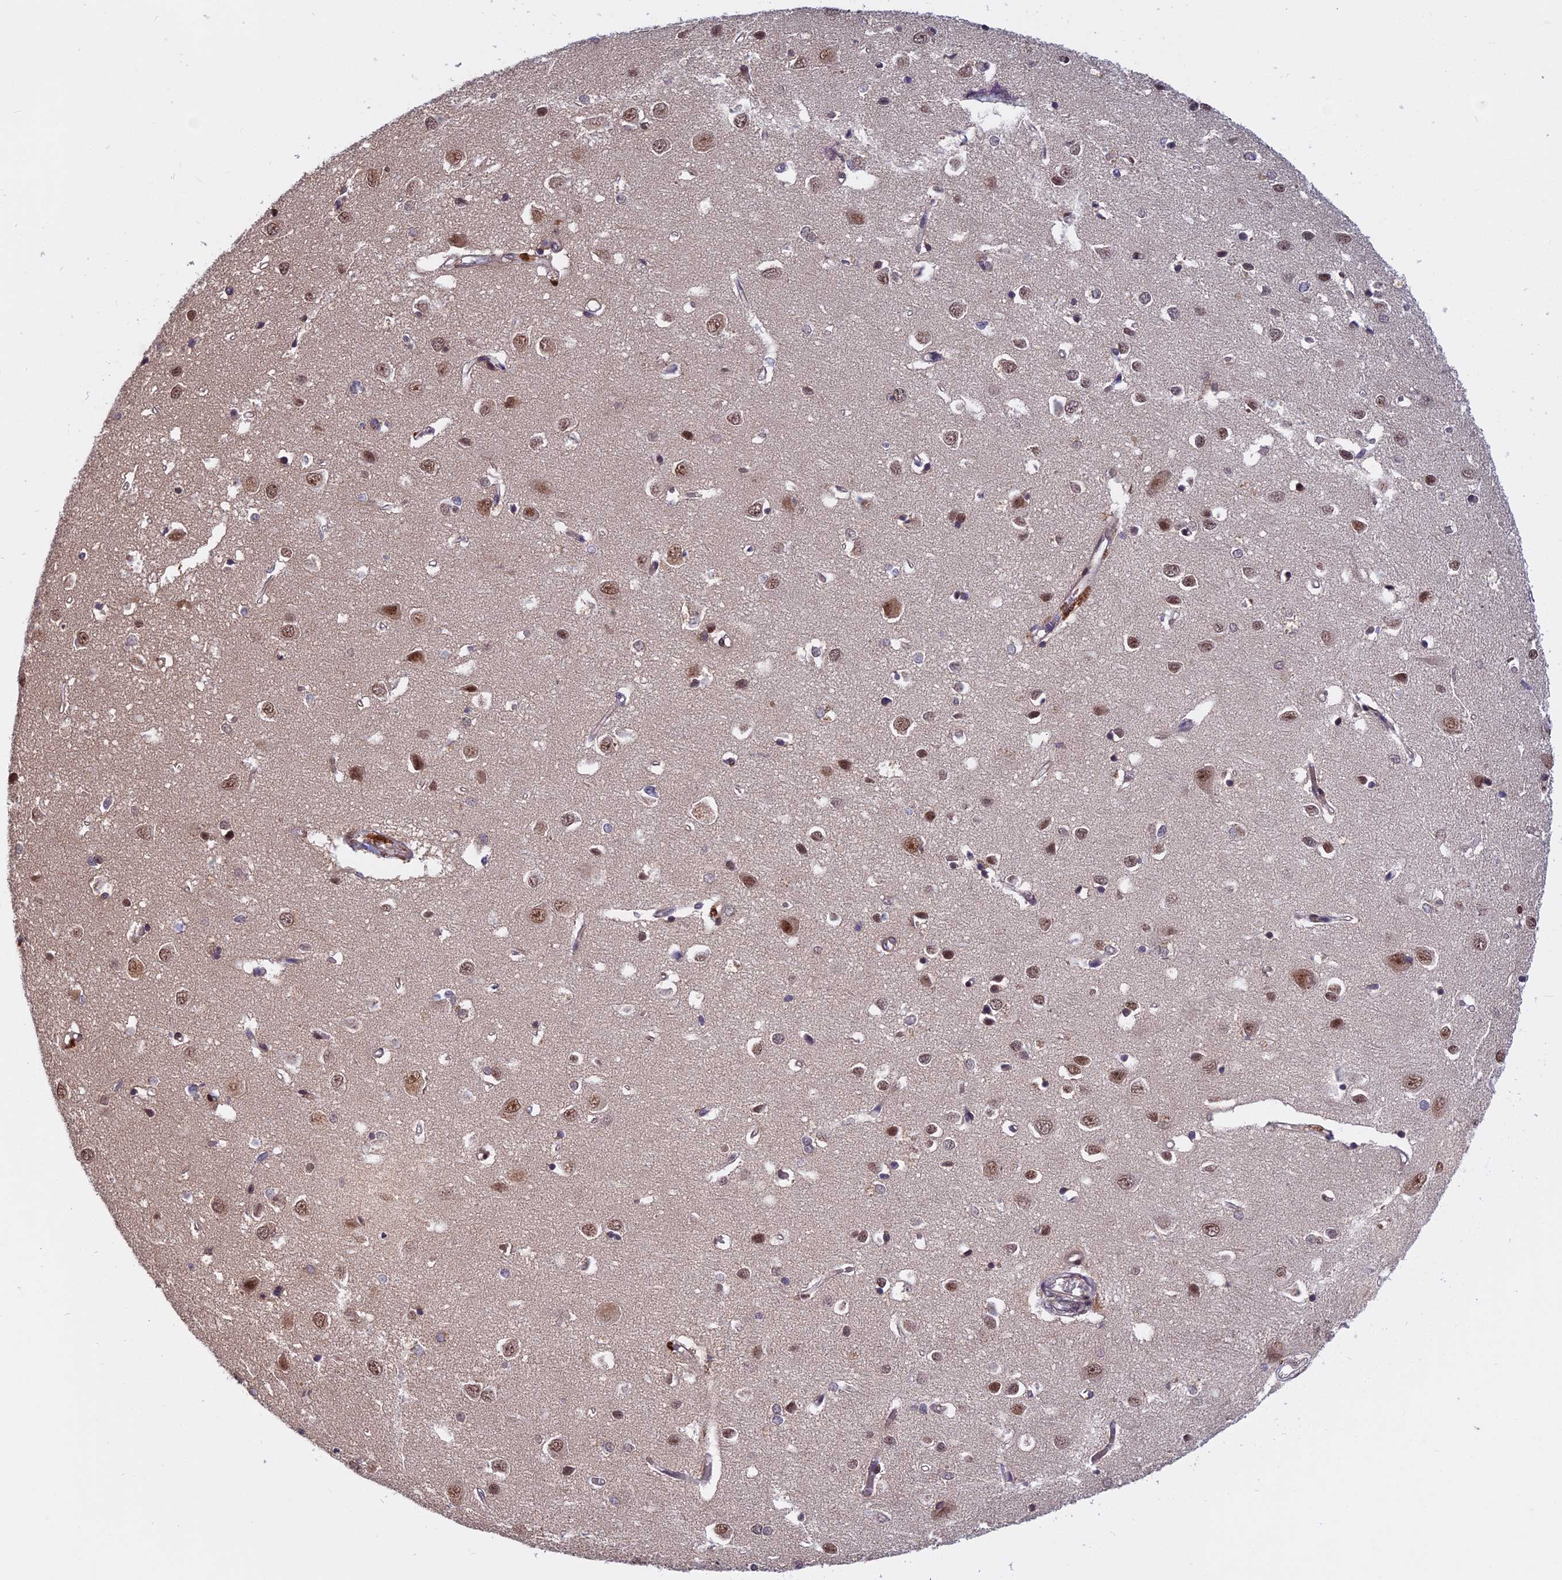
{"staining": {"intensity": "weak", "quantity": ">75%", "location": "cytoplasmic/membranous,nuclear"}, "tissue": "cerebral cortex", "cell_type": "Endothelial cells", "image_type": "normal", "snomed": [{"axis": "morphology", "description": "Normal tissue, NOS"}, {"axis": "topography", "description": "Cerebral cortex"}], "caption": "Normal cerebral cortex was stained to show a protein in brown. There is low levels of weak cytoplasmic/membranous,nuclear positivity in approximately >75% of endothelial cells. The staining was performed using DAB (3,3'-diaminobenzidine), with brown indicating positive protein expression. Nuclei are stained blue with hematoxylin.", "gene": "CCDC113", "patient": {"sex": "female", "age": 64}}